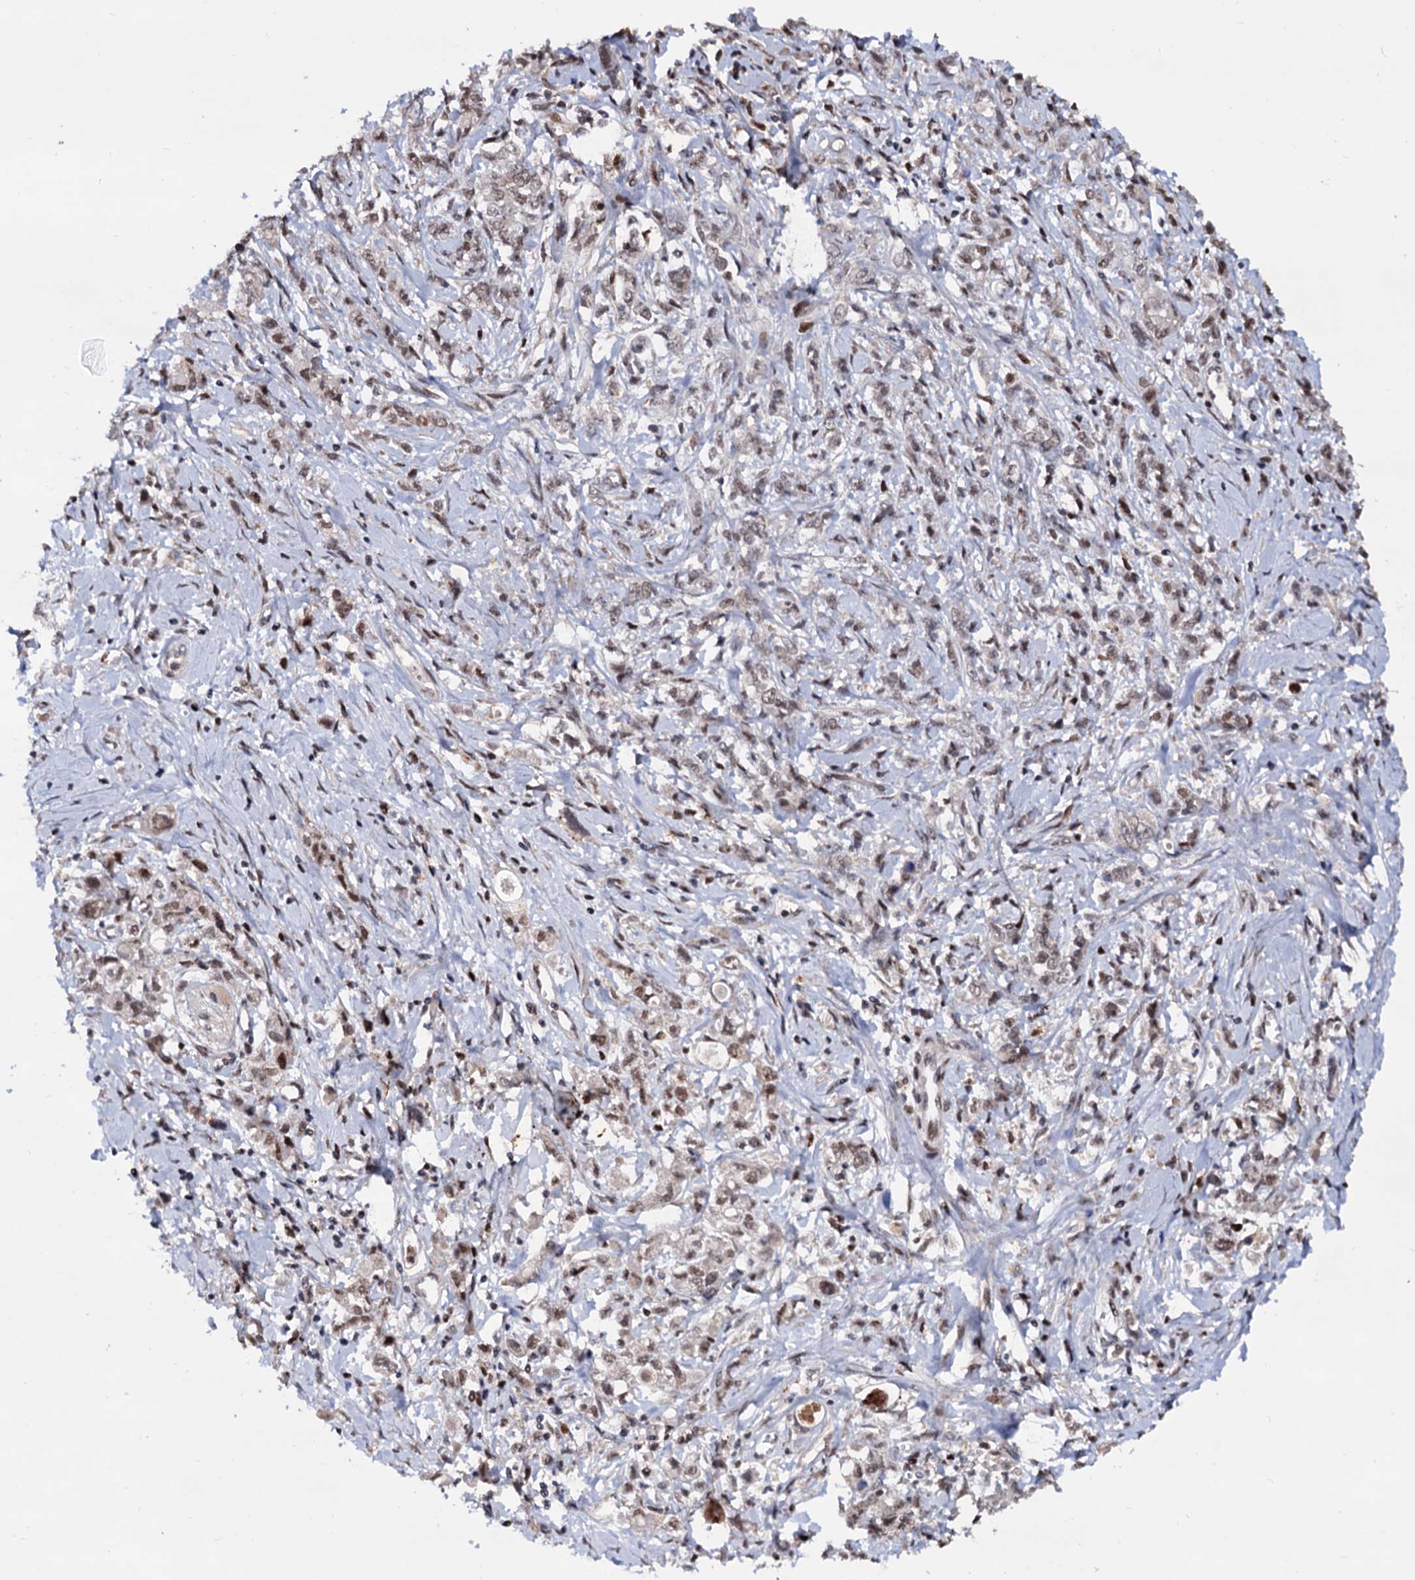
{"staining": {"intensity": "weak", "quantity": "25%-75%", "location": "nuclear"}, "tissue": "stomach cancer", "cell_type": "Tumor cells", "image_type": "cancer", "snomed": [{"axis": "morphology", "description": "Adenocarcinoma, NOS"}, {"axis": "topography", "description": "Stomach"}], "caption": "Stomach cancer was stained to show a protein in brown. There is low levels of weak nuclear staining in approximately 25%-75% of tumor cells.", "gene": "RNASEH2B", "patient": {"sex": "female", "age": 76}}